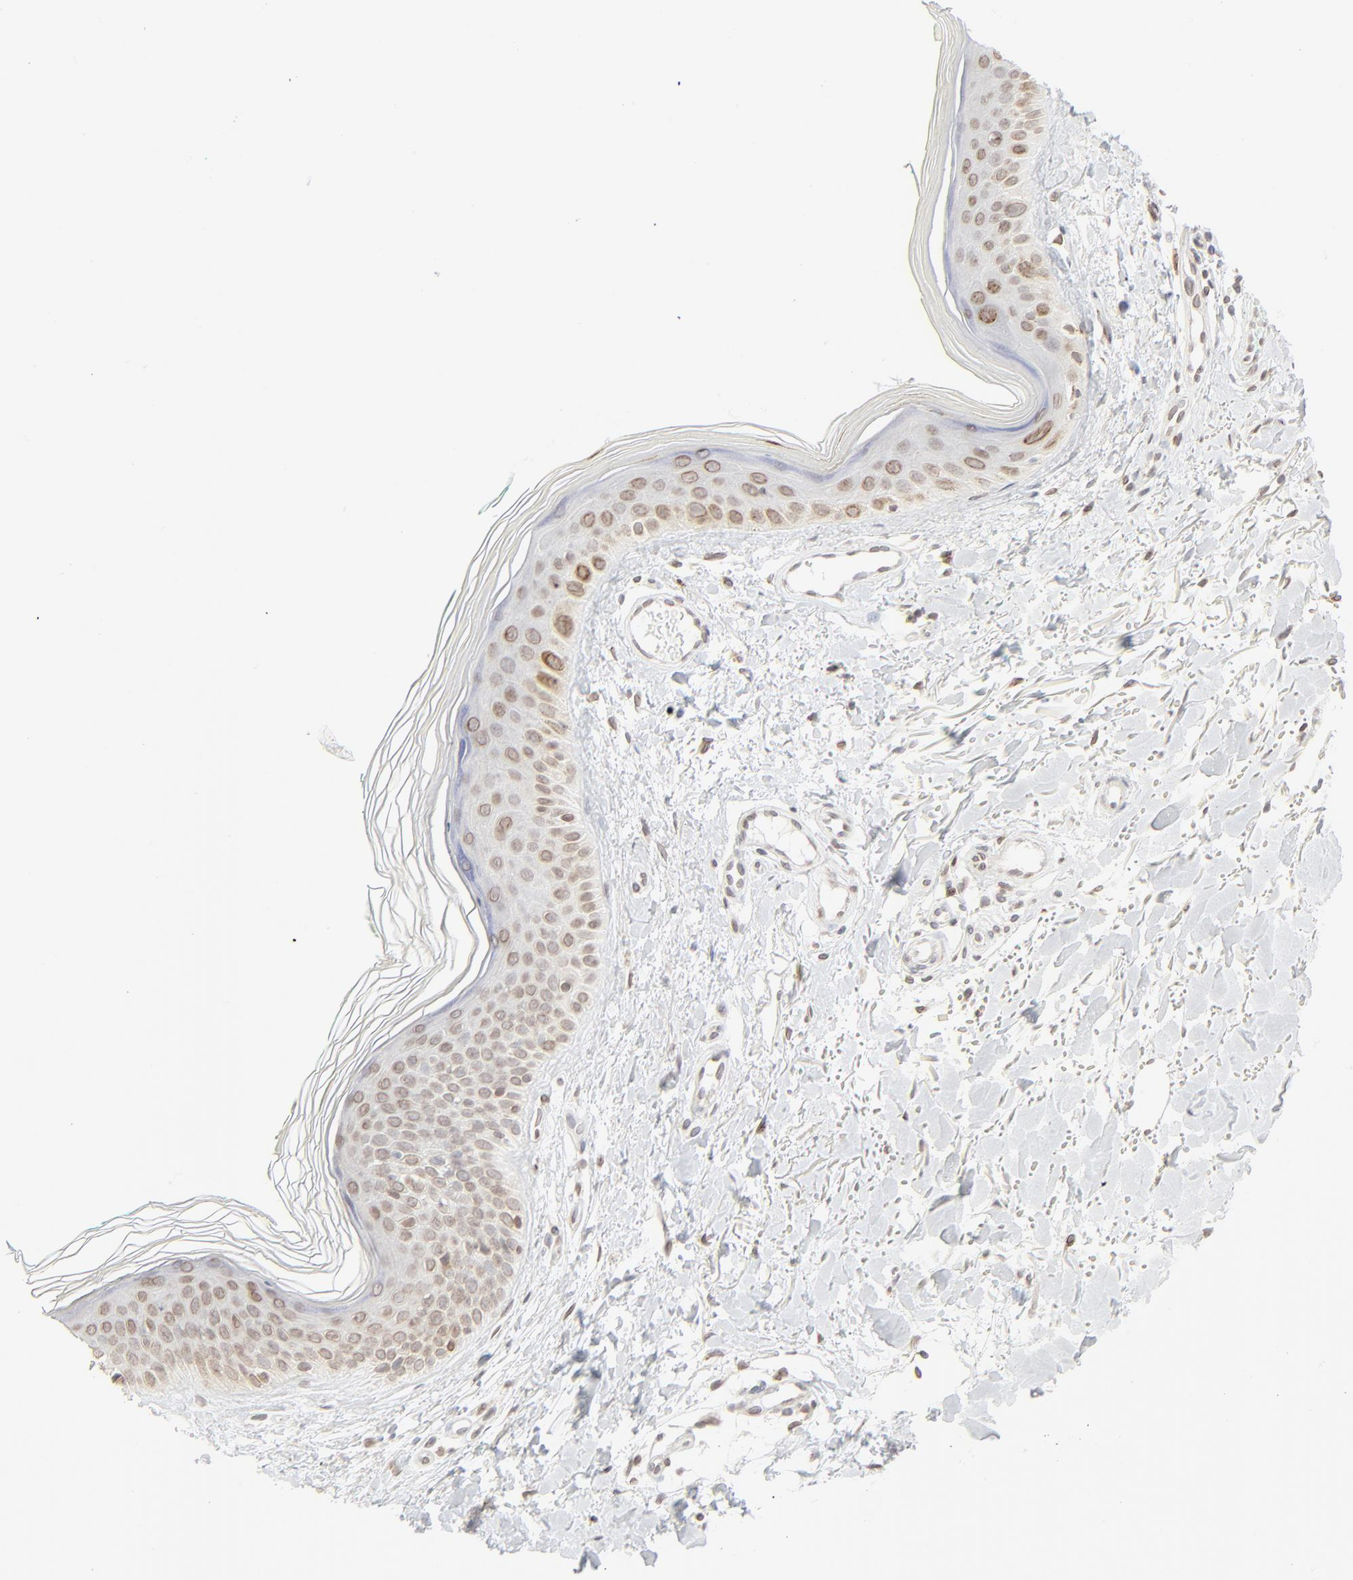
{"staining": {"intensity": "weak", "quantity": ">75%", "location": "nuclear"}, "tissue": "skin", "cell_type": "Fibroblasts", "image_type": "normal", "snomed": [{"axis": "morphology", "description": "Normal tissue, NOS"}, {"axis": "topography", "description": "Skin"}], "caption": "Protein staining of normal skin shows weak nuclear positivity in approximately >75% of fibroblasts.", "gene": "MAD1L1", "patient": {"sex": "male", "age": 71}}